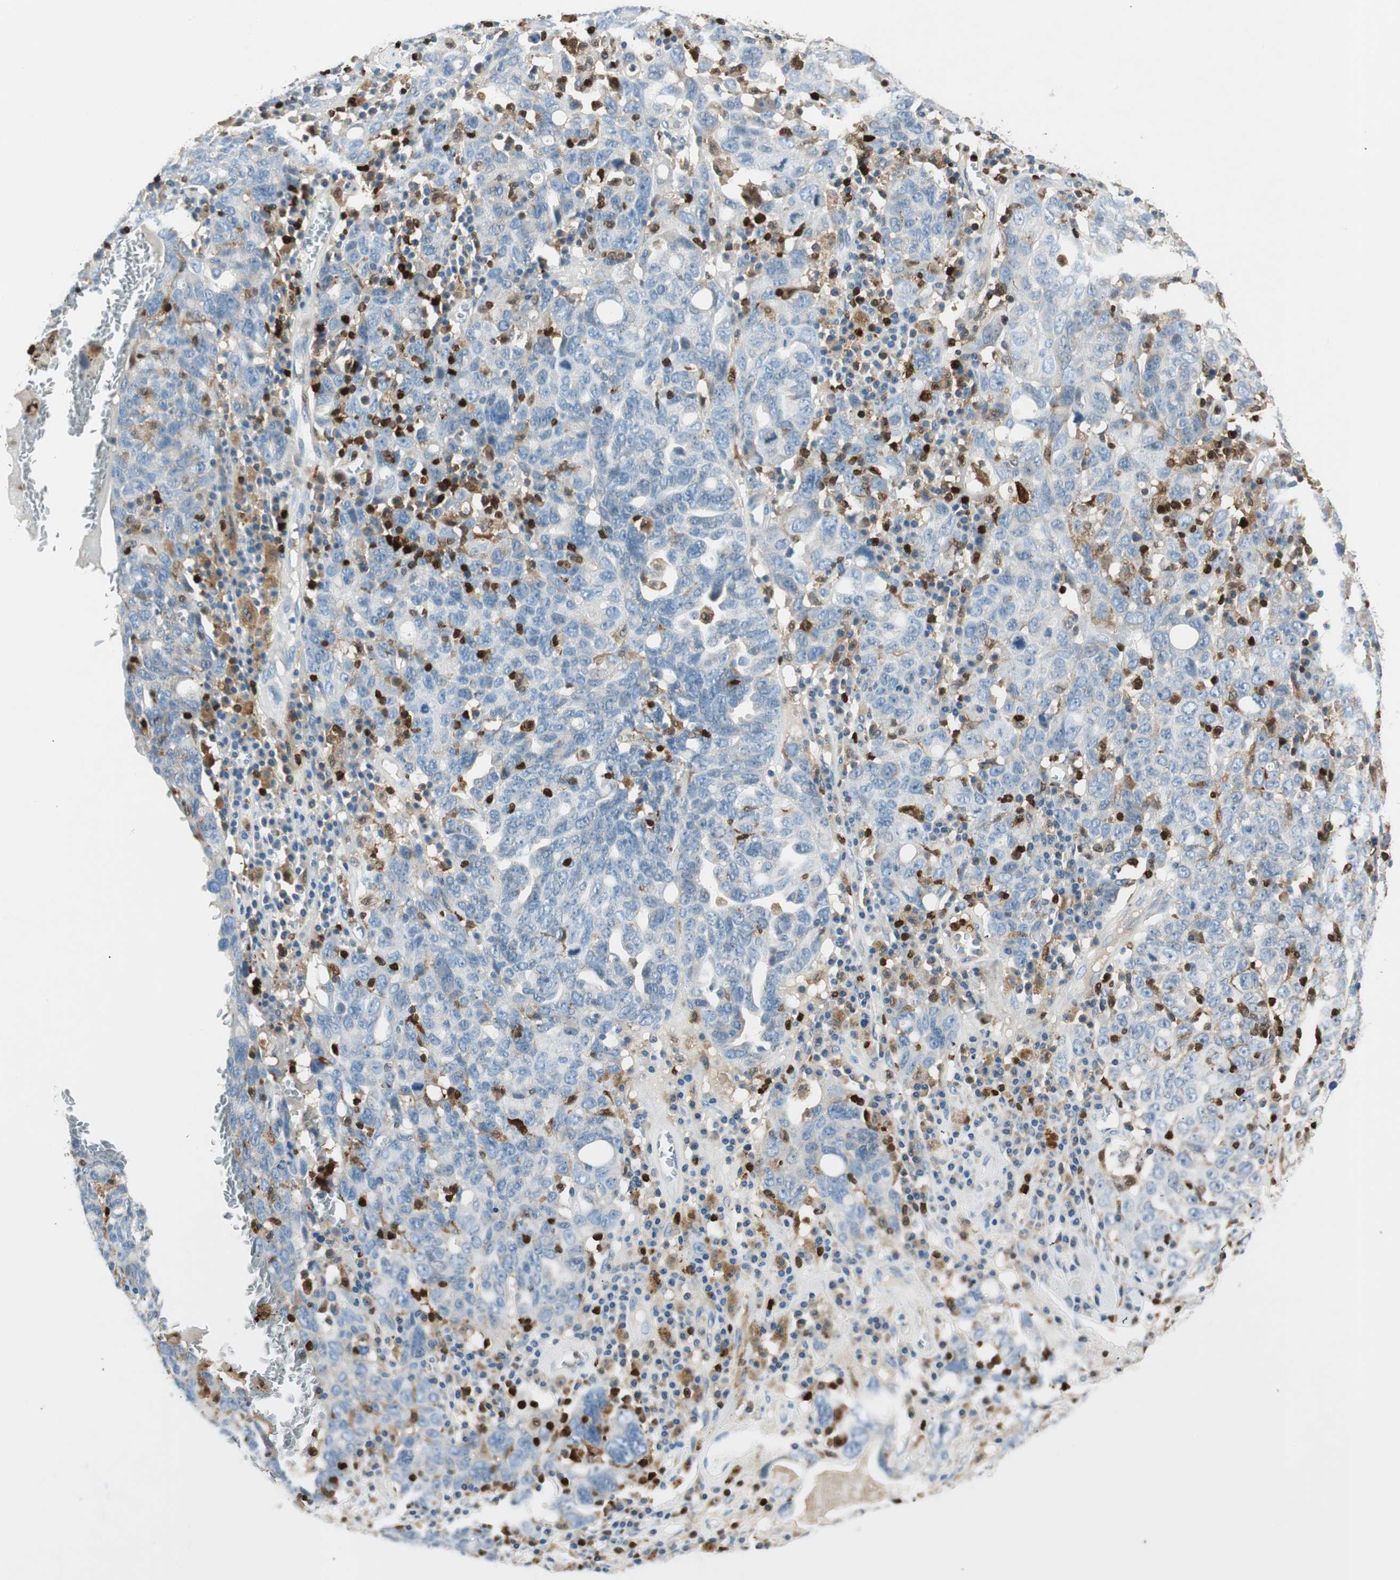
{"staining": {"intensity": "negative", "quantity": "none", "location": "none"}, "tissue": "ovarian cancer", "cell_type": "Tumor cells", "image_type": "cancer", "snomed": [{"axis": "morphology", "description": "Carcinoma, endometroid"}, {"axis": "topography", "description": "Ovary"}], "caption": "A micrograph of ovarian cancer stained for a protein exhibits no brown staining in tumor cells.", "gene": "COTL1", "patient": {"sex": "female", "age": 62}}